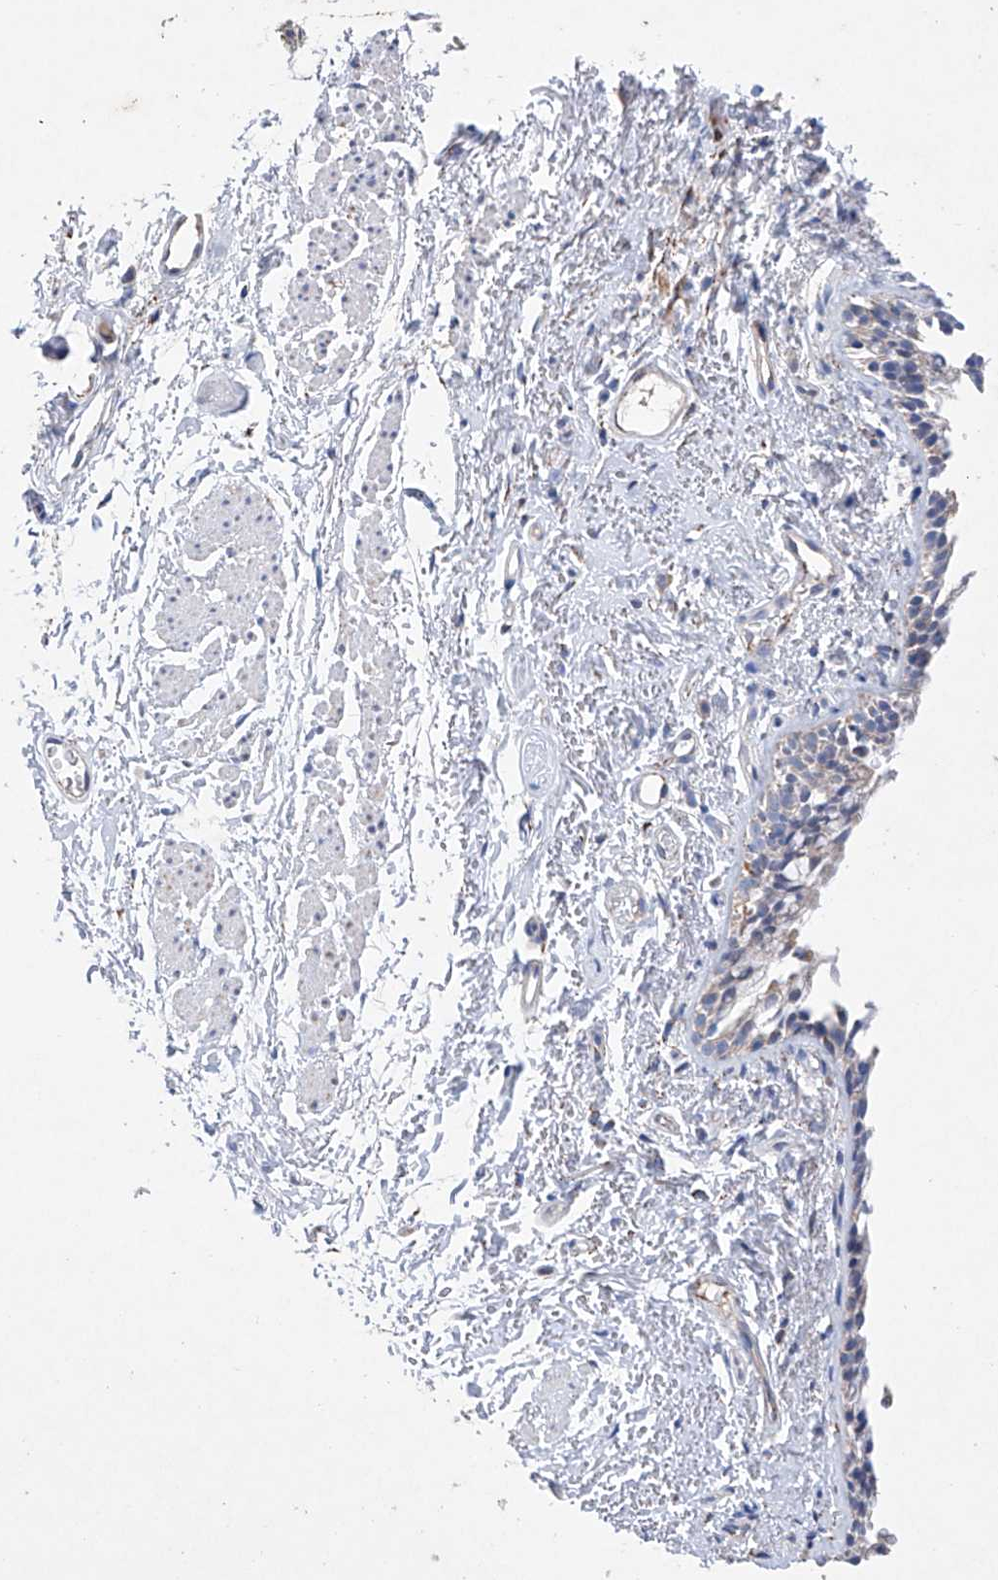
{"staining": {"intensity": "moderate", "quantity": "25%-75%", "location": "cytoplasmic/membranous"}, "tissue": "bronchus", "cell_type": "Respiratory epithelial cells", "image_type": "normal", "snomed": [{"axis": "morphology", "description": "Normal tissue, NOS"}, {"axis": "topography", "description": "Cartilage tissue"}, {"axis": "topography", "description": "Bronchus"}], "caption": "Immunohistochemical staining of unremarkable human bronchus demonstrates medium levels of moderate cytoplasmic/membranous positivity in approximately 25%-75% of respiratory epithelial cells. The staining is performed using DAB brown chromogen to label protein expression. The nuclei are counter-stained blue using hematoxylin.", "gene": "NRROS", "patient": {"sex": "female", "age": 73}}